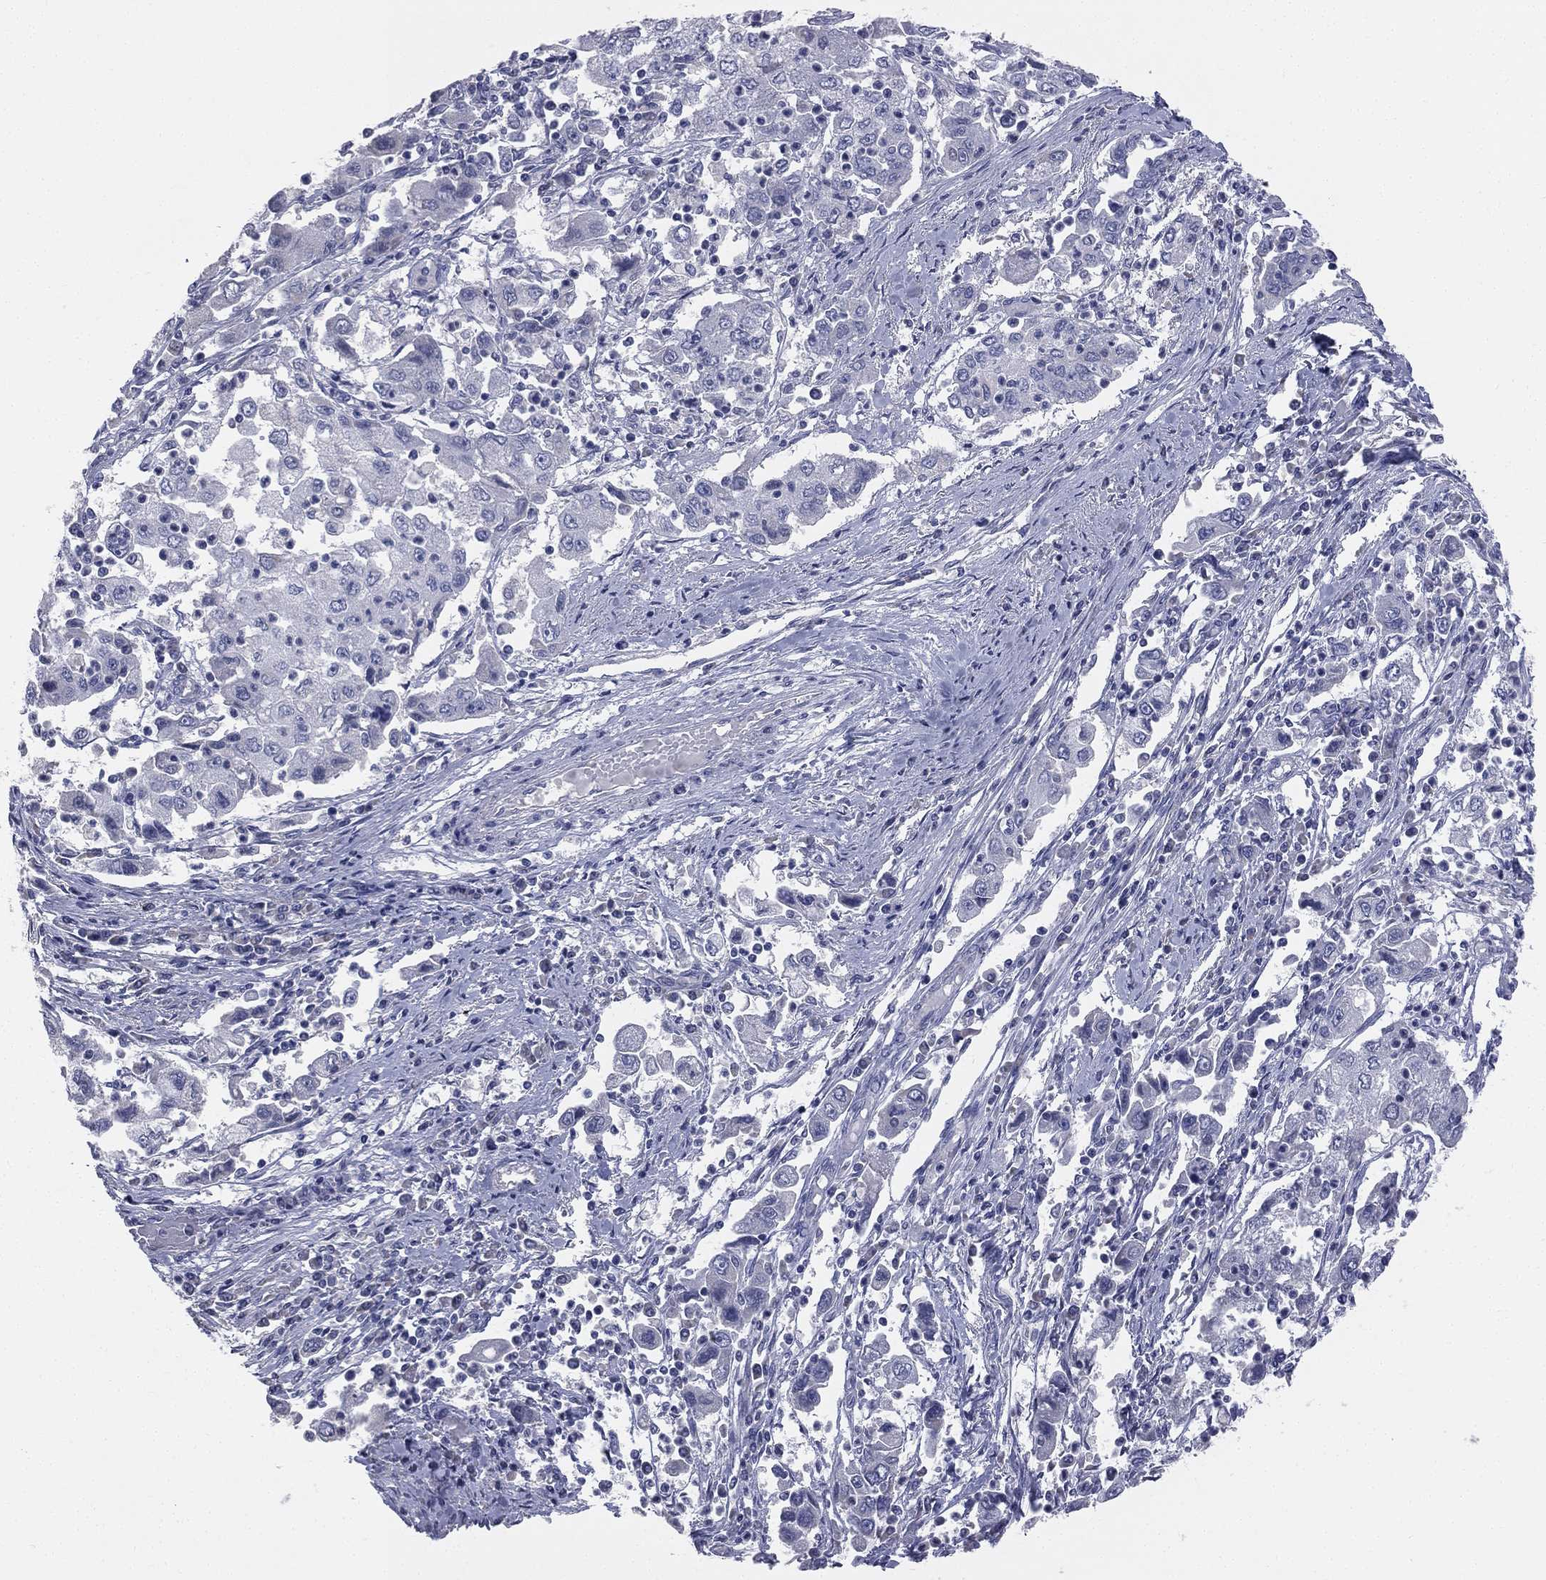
{"staining": {"intensity": "negative", "quantity": "none", "location": "none"}, "tissue": "cervical cancer", "cell_type": "Tumor cells", "image_type": "cancer", "snomed": [{"axis": "morphology", "description": "Squamous cell carcinoma, NOS"}, {"axis": "topography", "description": "Cervix"}], "caption": "An immunohistochemistry histopathology image of cervical squamous cell carcinoma is shown. There is no staining in tumor cells of cervical squamous cell carcinoma.", "gene": "STK31", "patient": {"sex": "female", "age": 36}}